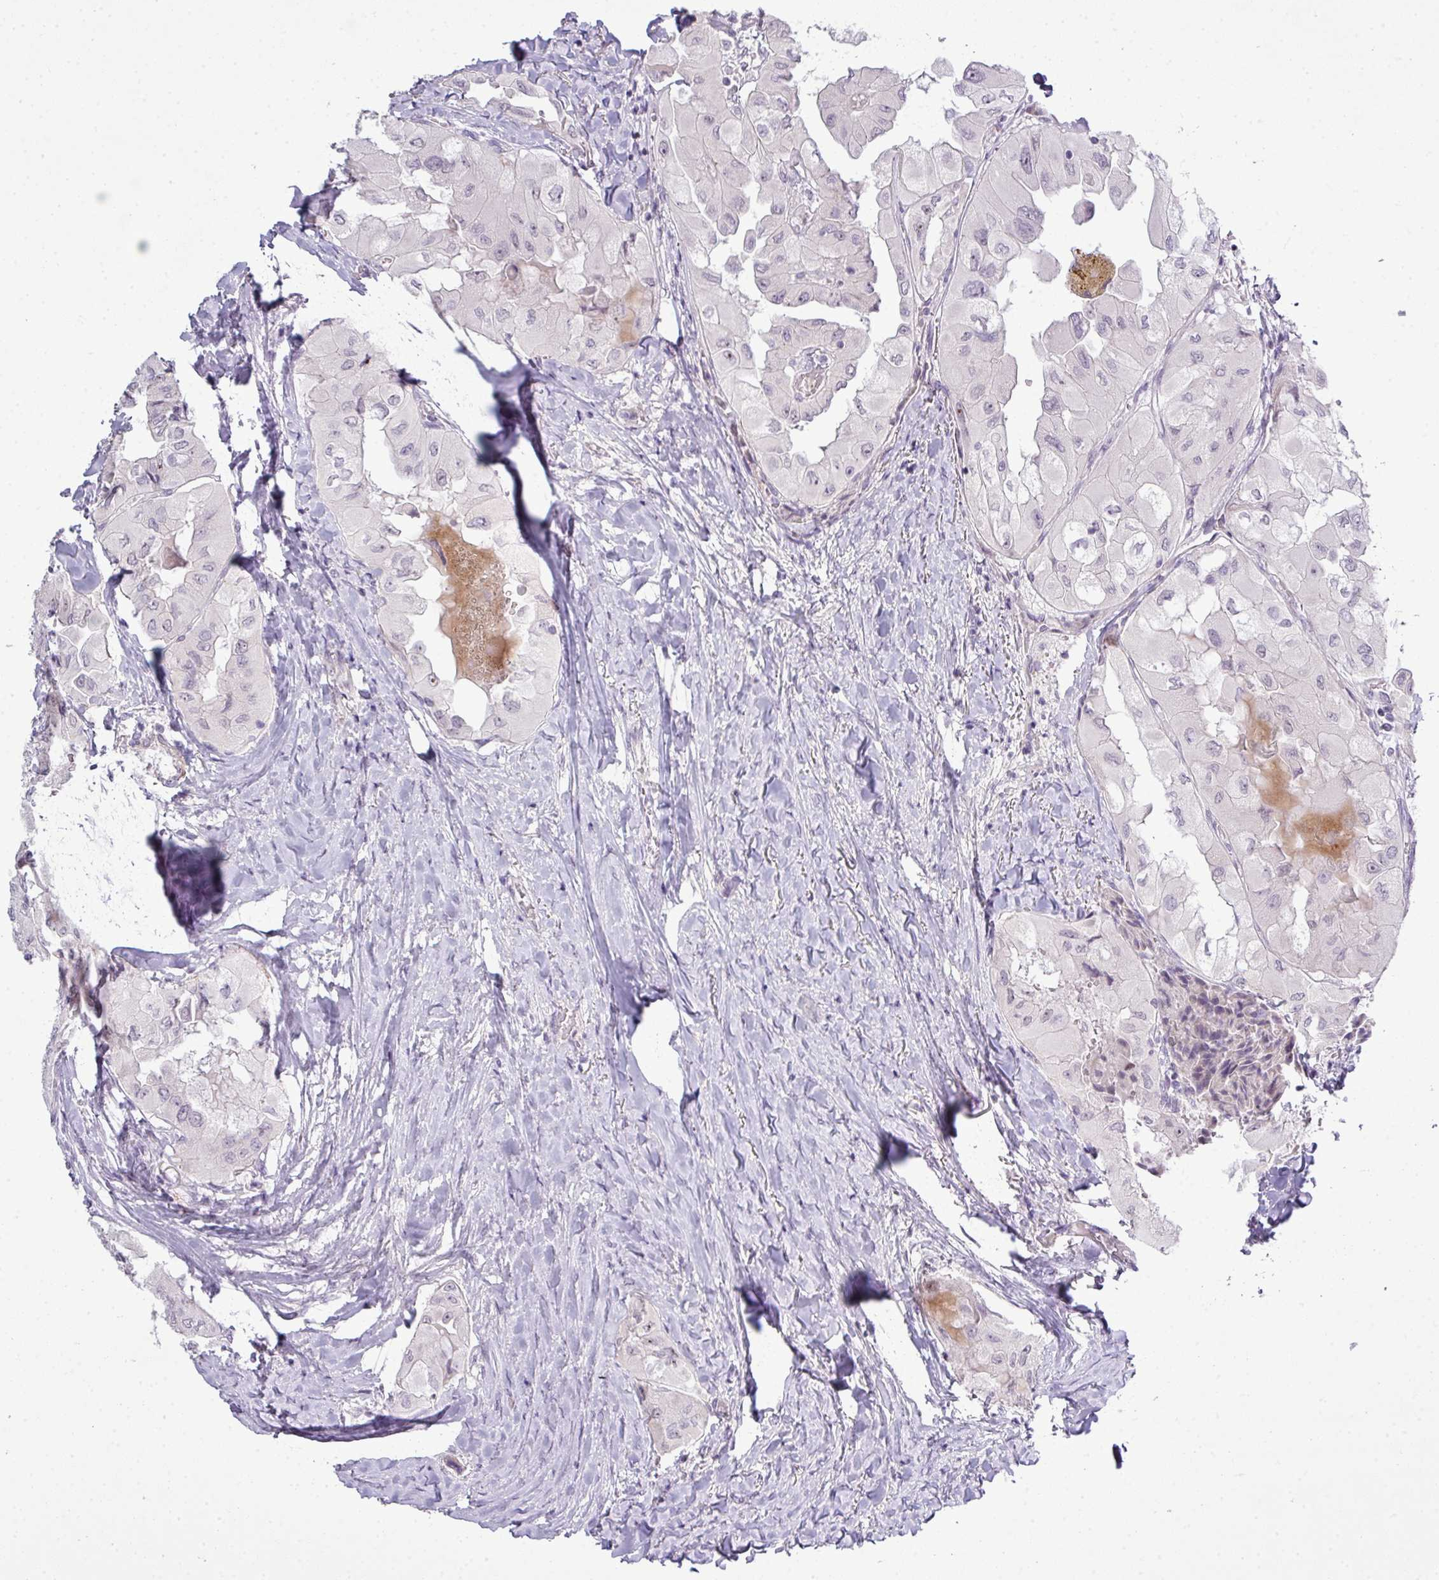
{"staining": {"intensity": "negative", "quantity": "none", "location": "none"}, "tissue": "thyroid cancer", "cell_type": "Tumor cells", "image_type": "cancer", "snomed": [{"axis": "morphology", "description": "Normal tissue, NOS"}, {"axis": "morphology", "description": "Papillary adenocarcinoma, NOS"}, {"axis": "topography", "description": "Thyroid gland"}], "caption": "This is an immunohistochemistry histopathology image of human thyroid papillary adenocarcinoma. There is no staining in tumor cells.", "gene": "ZNF688", "patient": {"sex": "female", "age": 59}}